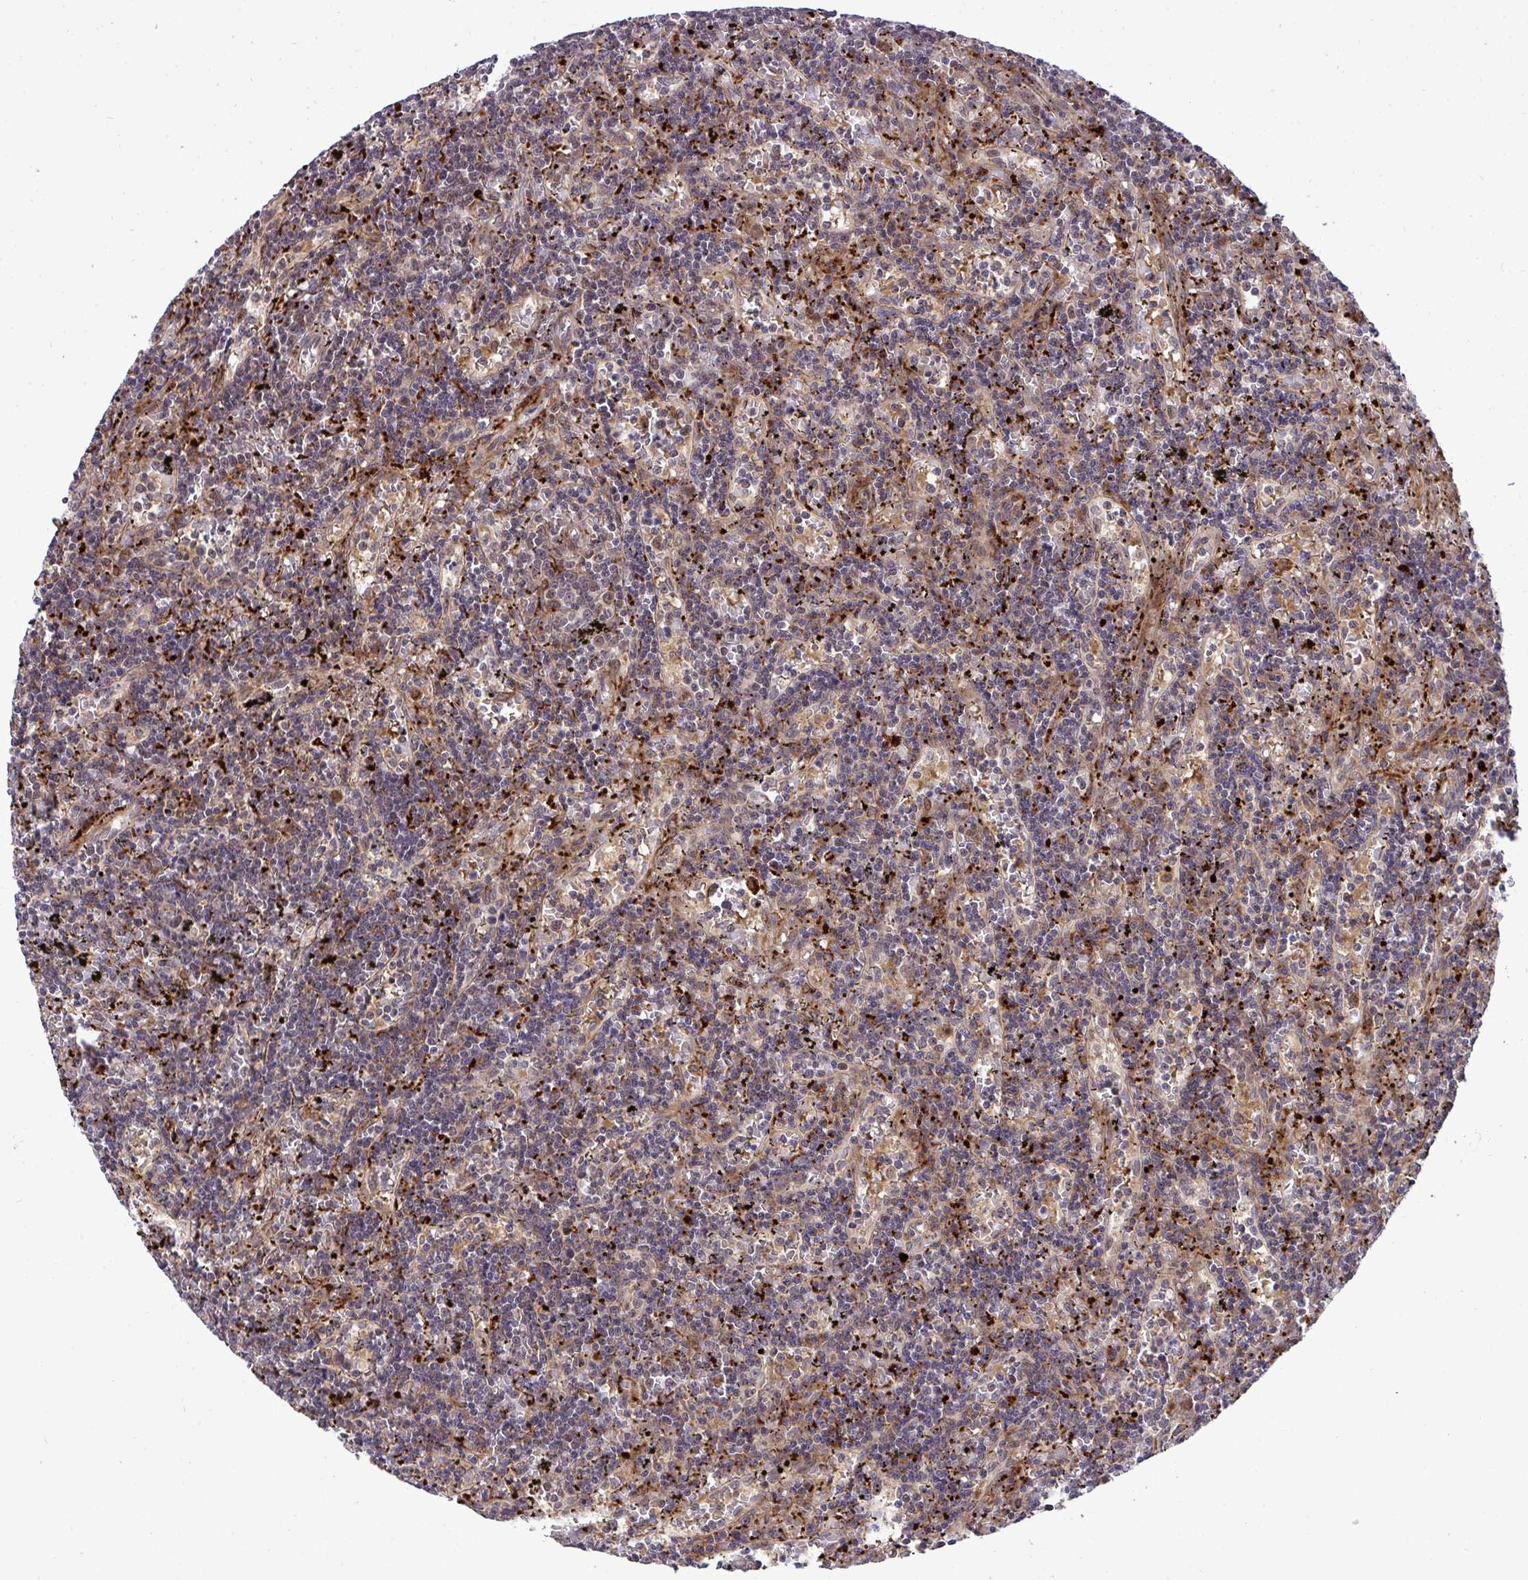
{"staining": {"intensity": "weak", "quantity": "<25%", "location": "cytoplasmic/membranous"}, "tissue": "lymphoma", "cell_type": "Tumor cells", "image_type": "cancer", "snomed": [{"axis": "morphology", "description": "Malignant lymphoma, non-Hodgkin's type, Low grade"}, {"axis": "topography", "description": "Spleen"}], "caption": "Immunohistochemical staining of human low-grade malignant lymphoma, non-Hodgkin's type demonstrates no significant positivity in tumor cells.", "gene": "TRIM44", "patient": {"sex": "male", "age": 60}}